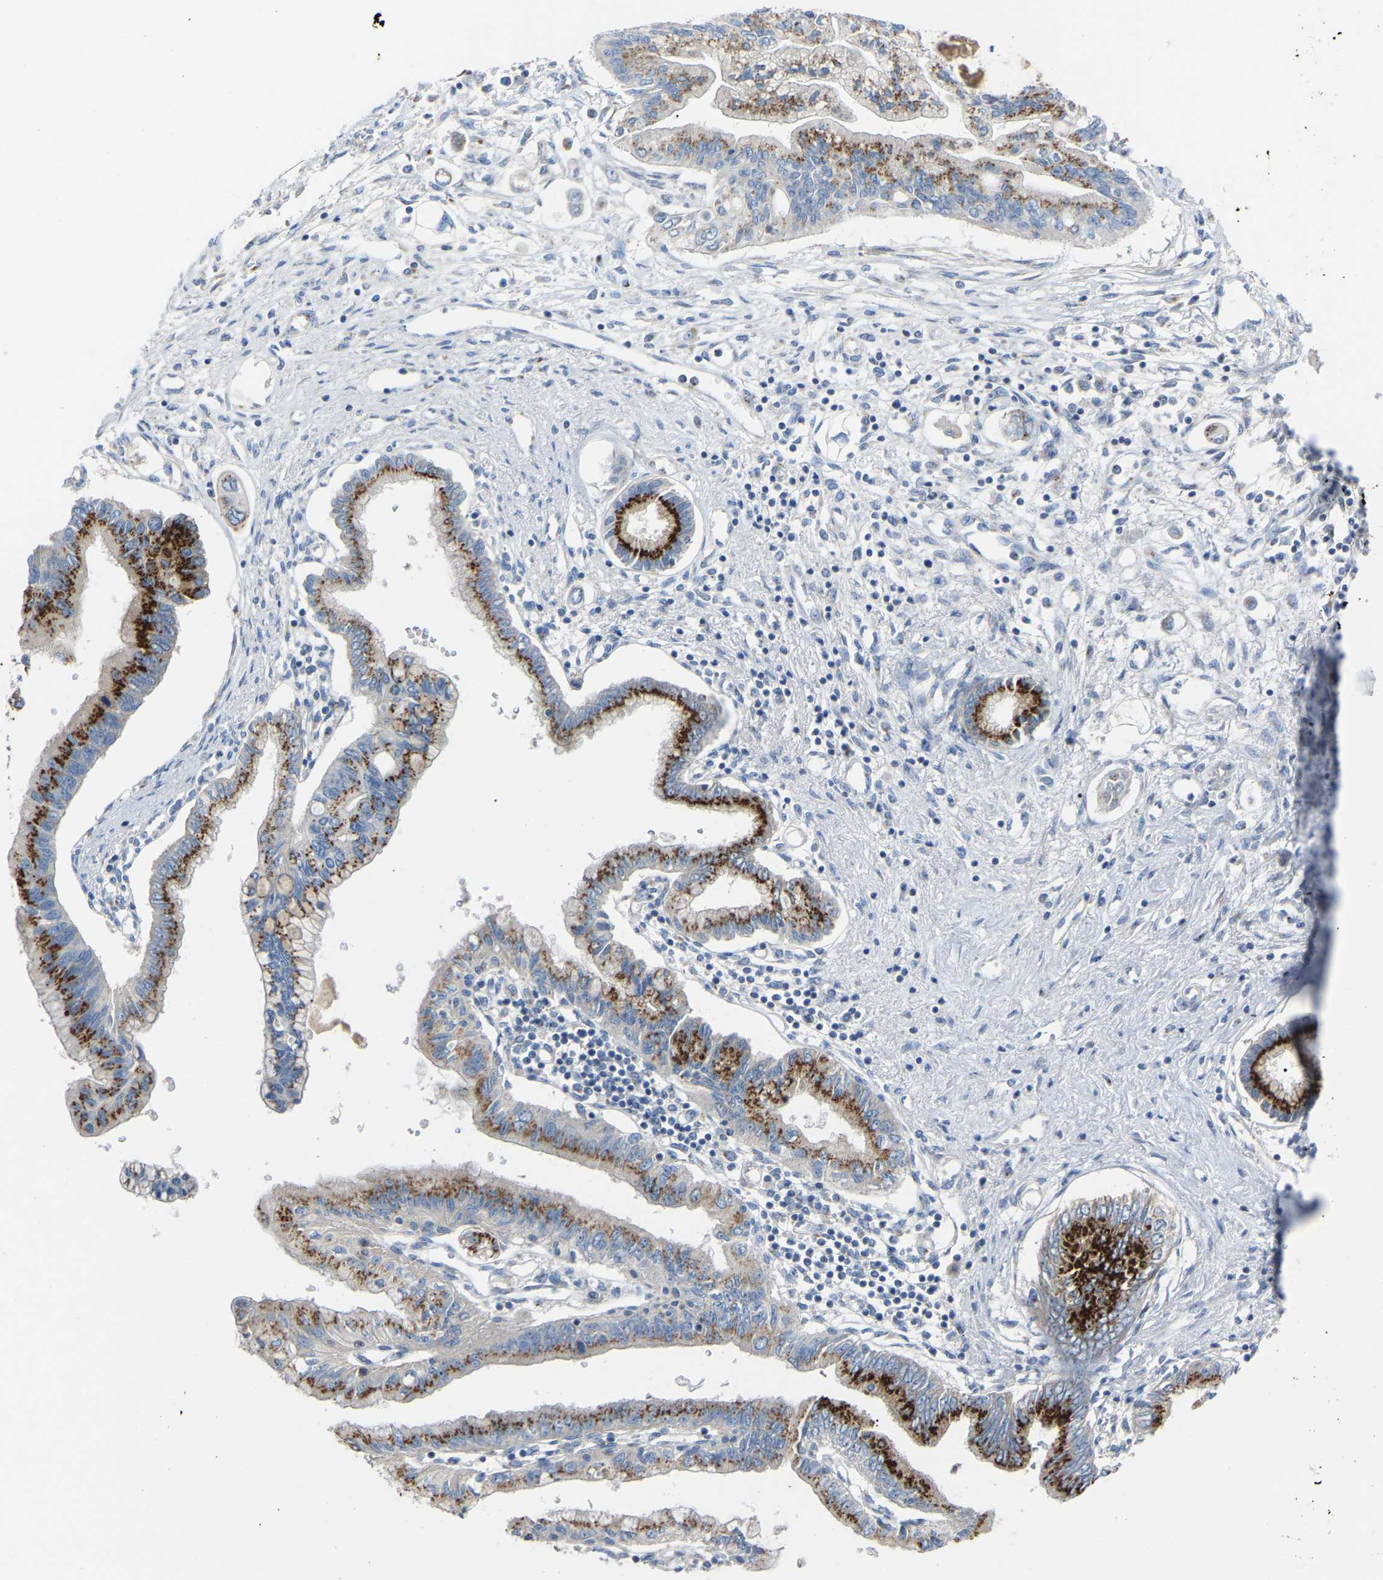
{"staining": {"intensity": "strong", "quantity": ">75%", "location": "cytoplasmic/membranous"}, "tissue": "pancreatic cancer", "cell_type": "Tumor cells", "image_type": "cancer", "snomed": [{"axis": "morphology", "description": "Adenocarcinoma, NOS"}, {"axis": "topography", "description": "Pancreas"}], "caption": "IHC micrograph of neoplastic tissue: human pancreatic cancer stained using immunohistochemistry (IHC) demonstrates high levels of strong protein expression localized specifically in the cytoplasmic/membranous of tumor cells, appearing as a cytoplasmic/membranous brown color.", "gene": "CANT1", "patient": {"sex": "female", "age": 77}}